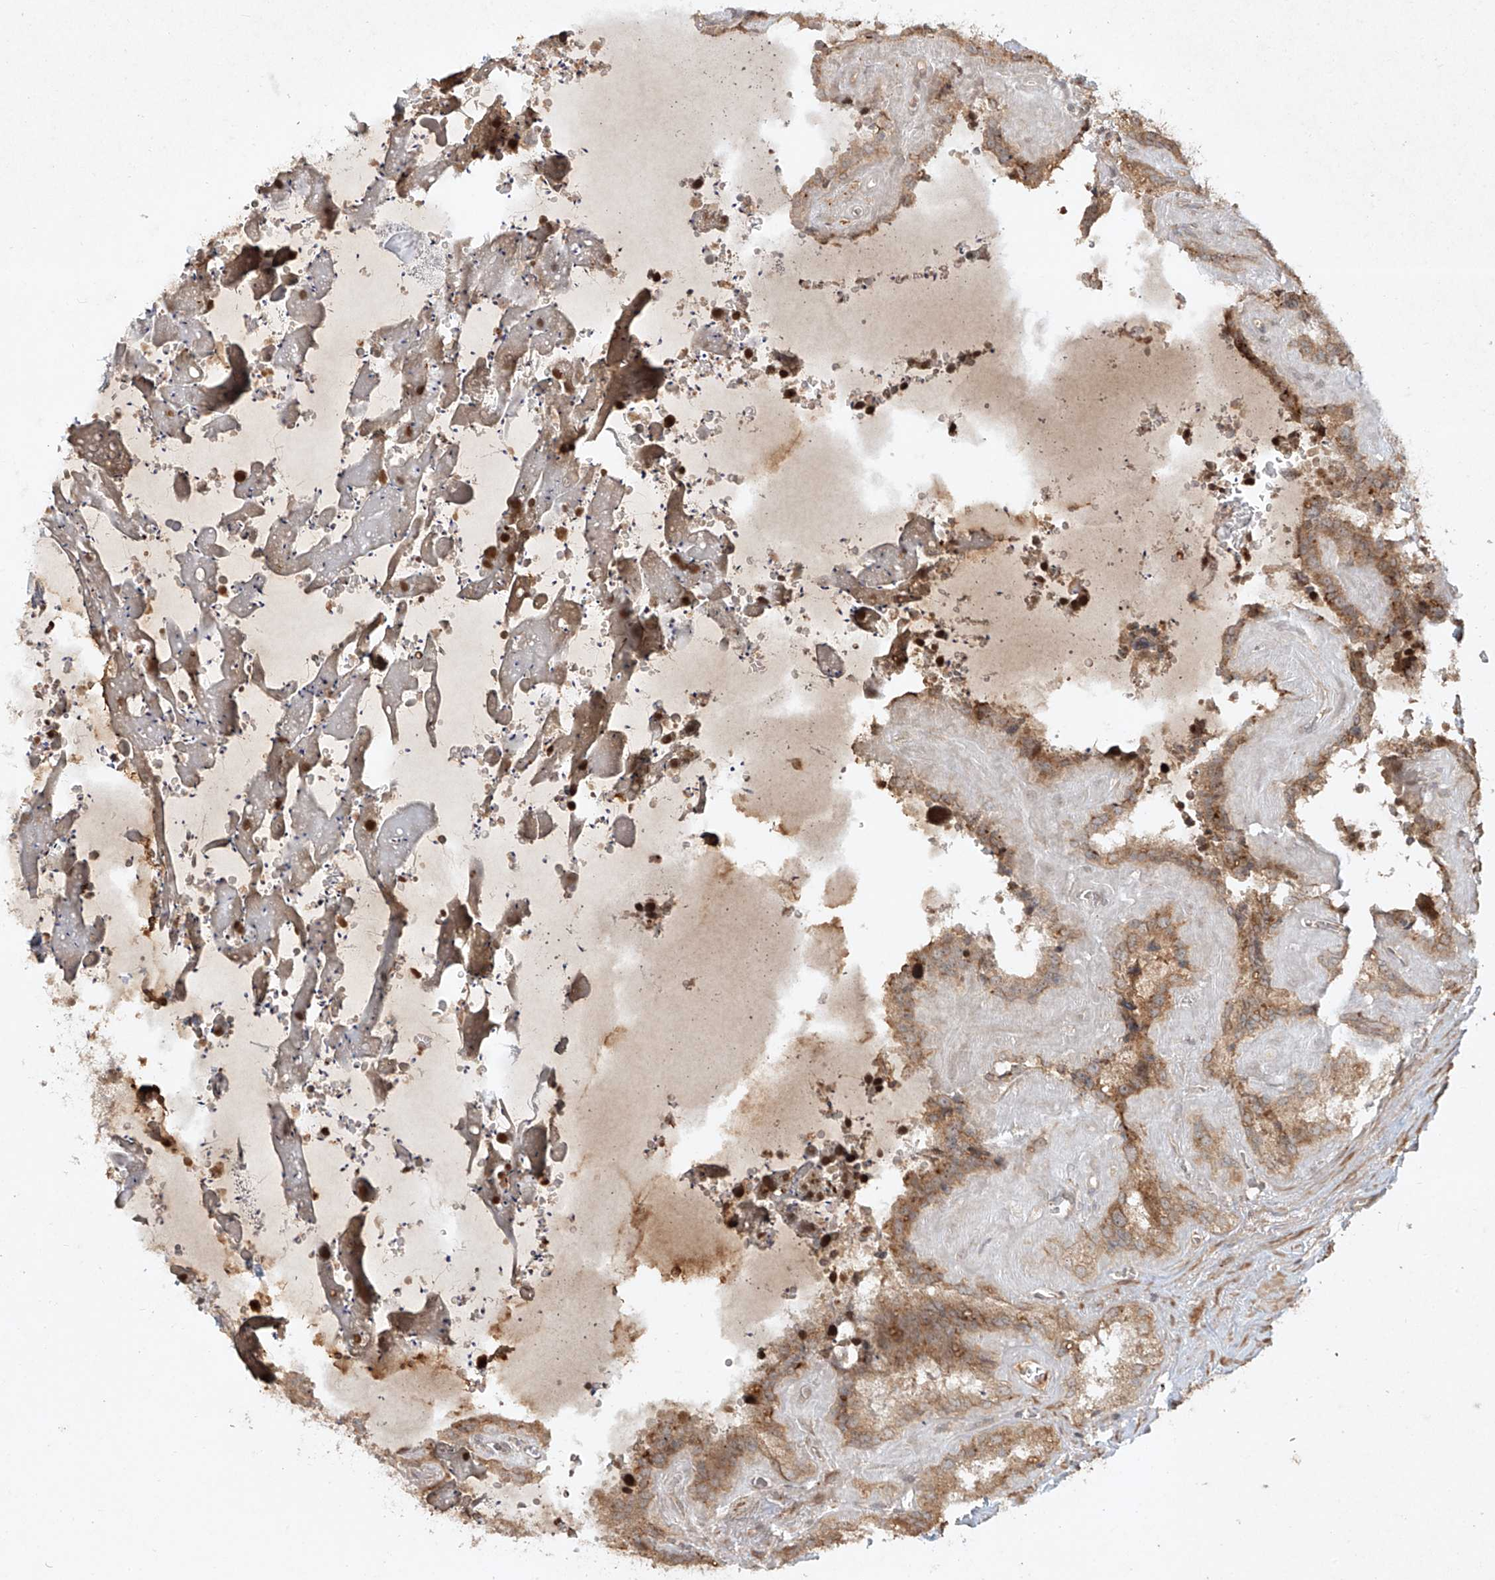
{"staining": {"intensity": "moderate", "quantity": "25%-75%", "location": "cytoplasmic/membranous"}, "tissue": "seminal vesicle", "cell_type": "Glandular cells", "image_type": "normal", "snomed": [{"axis": "morphology", "description": "Normal tissue, NOS"}, {"axis": "topography", "description": "Prostate"}, {"axis": "topography", "description": "Seminal veicle"}], "caption": "Seminal vesicle stained with a brown dye reveals moderate cytoplasmic/membranous positive positivity in about 25%-75% of glandular cells.", "gene": "CYYR1", "patient": {"sex": "male", "age": 59}}